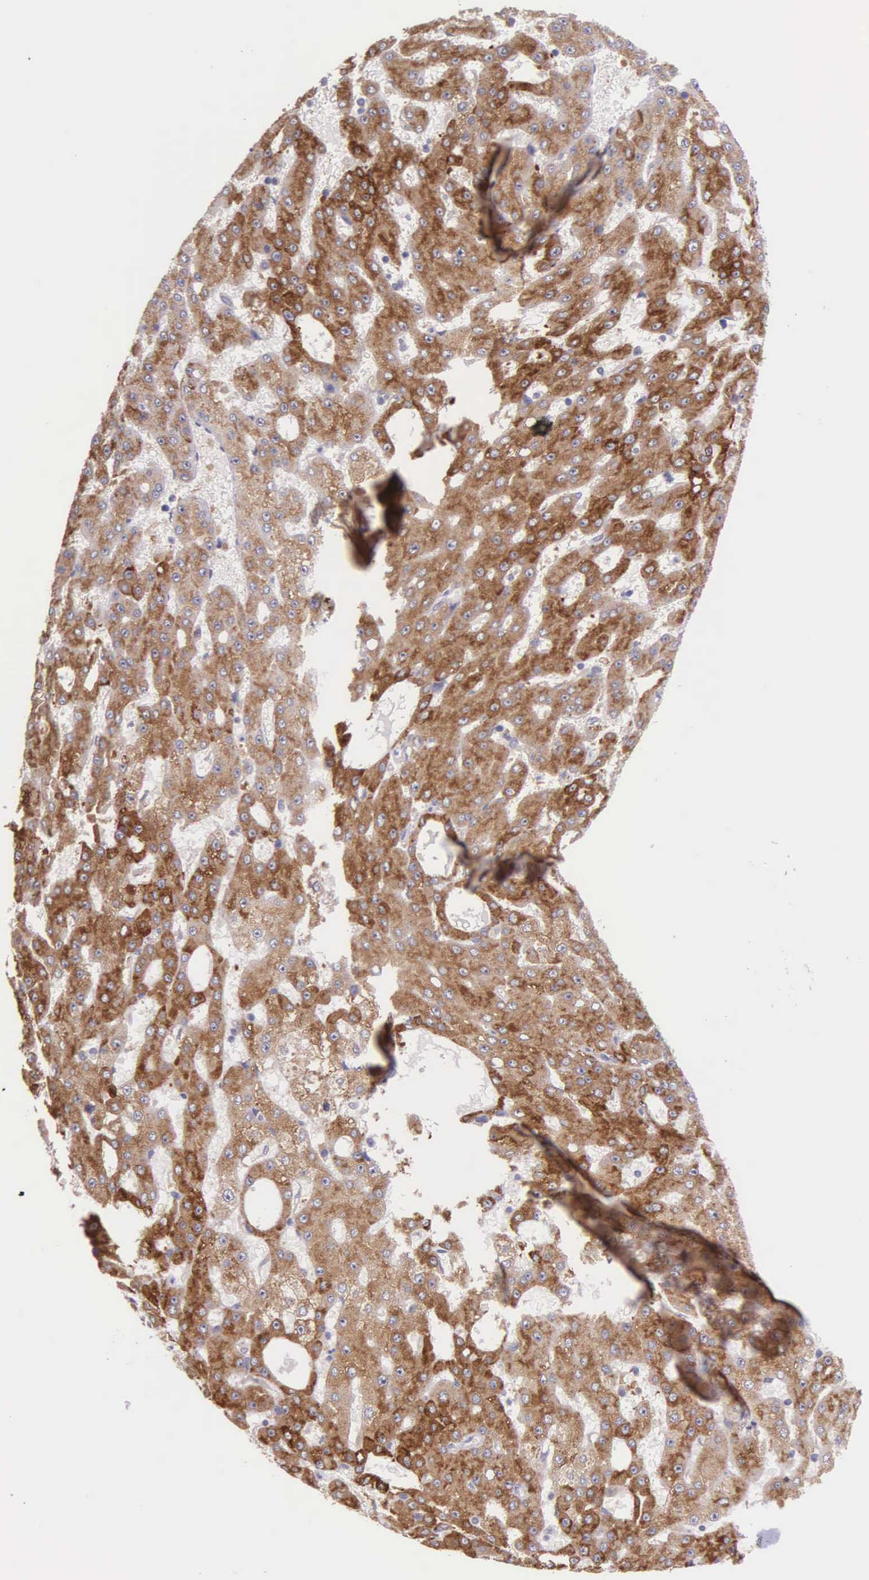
{"staining": {"intensity": "strong", "quantity": ">75%", "location": "cytoplasmic/membranous"}, "tissue": "liver cancer", "cell_type": "Tumor cells", "image_type": "cancer", "snomed": [{"axis": "morphology", "description": "Carcinoma, Hepatocellular, NOS"}, {"axis": "topography", "description": "Liver"}], "caption": "Immunohistochemical staining of liver cancer (hepatocellular carcinoma) displays high levels of strong cytoplasmic/membranous protein positivity in about >75% of tumor cells.", "gene": "NSDHL", "patient": {"sex": "male", "age": 47}}